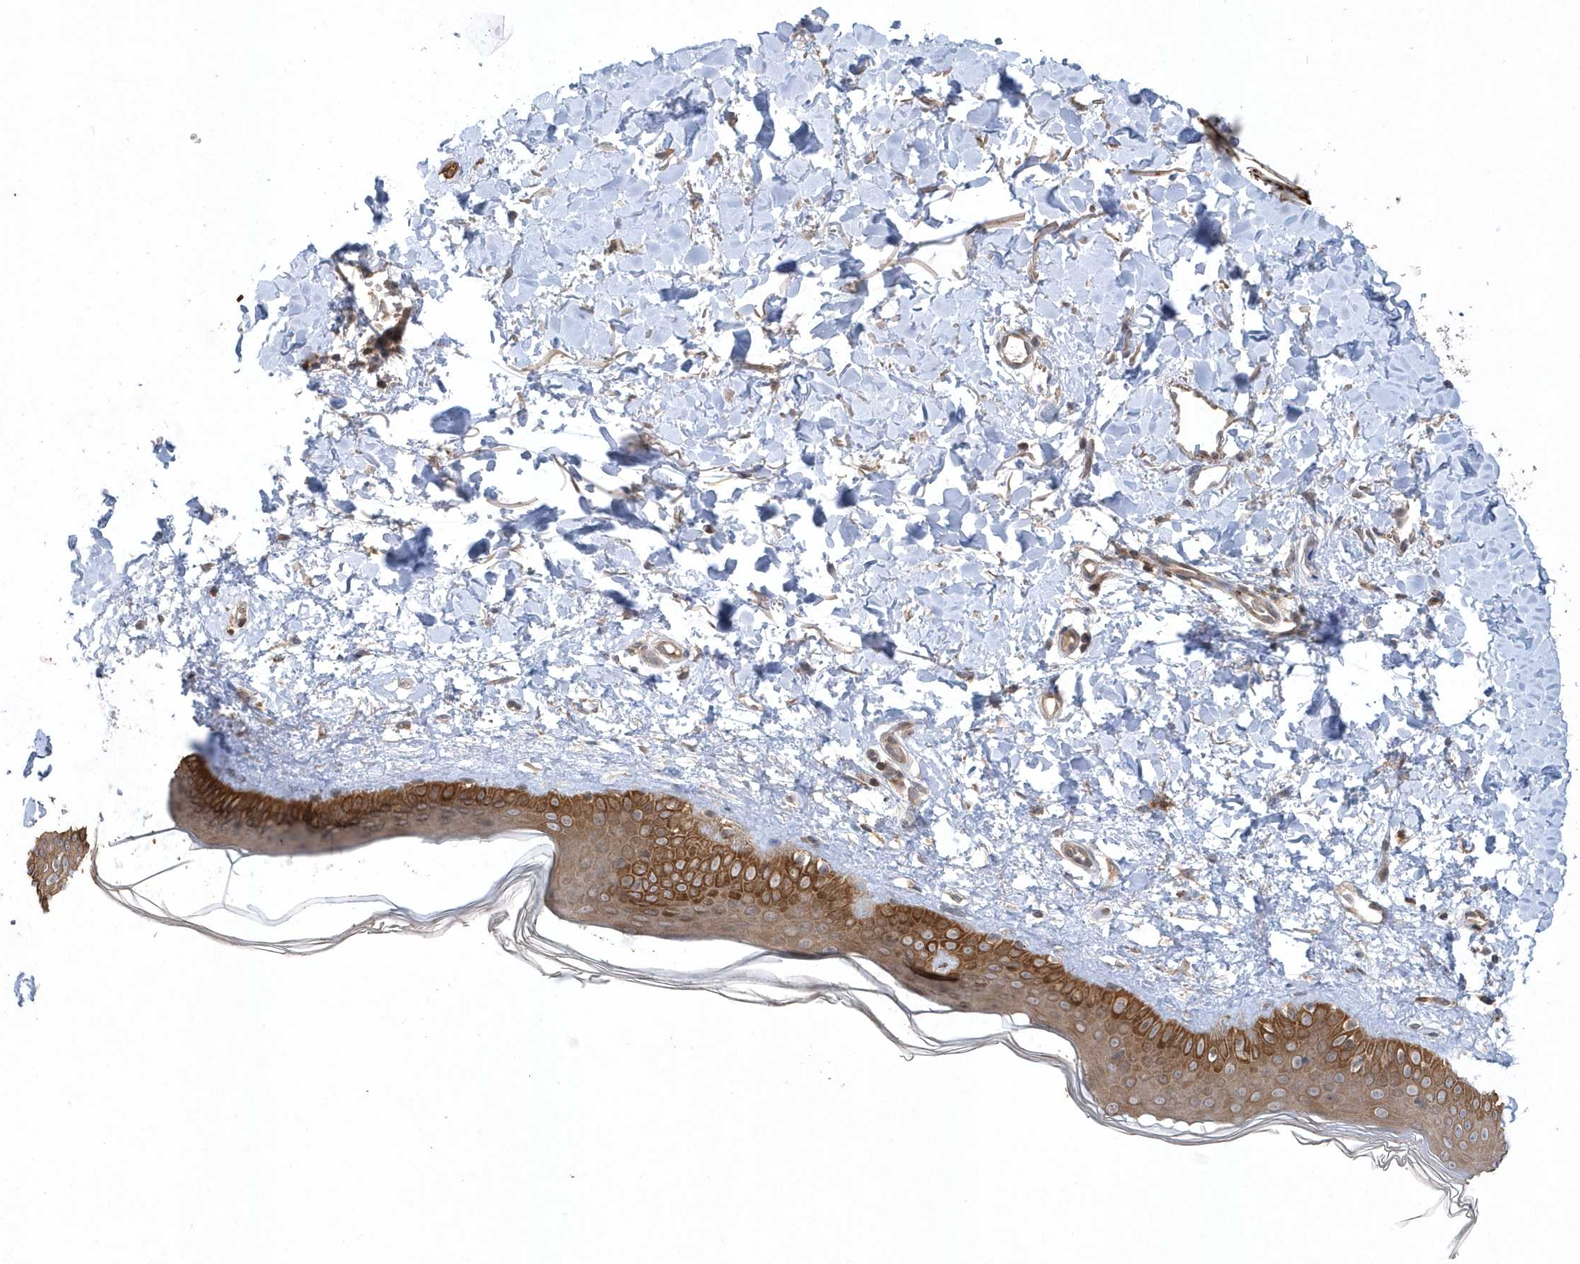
{"staining": {"intensity": "moderate", "quantity": ">75%", "location": "cytoplasmic/membranous"}, "tissue": "skin", "cell_type": "Fibroblasts", "image_type": "normal", "snomed": [{"axis": "morphology", "description": "Normal tissue, NOS"}, {"axis": "topography", "description": "Skin"}], "caption": "Skin stained for a protein (brown) shows moderate cytoplasmic/membranous positive staining in approximately >75% of fibroblasts.", "gene": "ACYP1", "patient": {"sex": "female", "age": 58}}